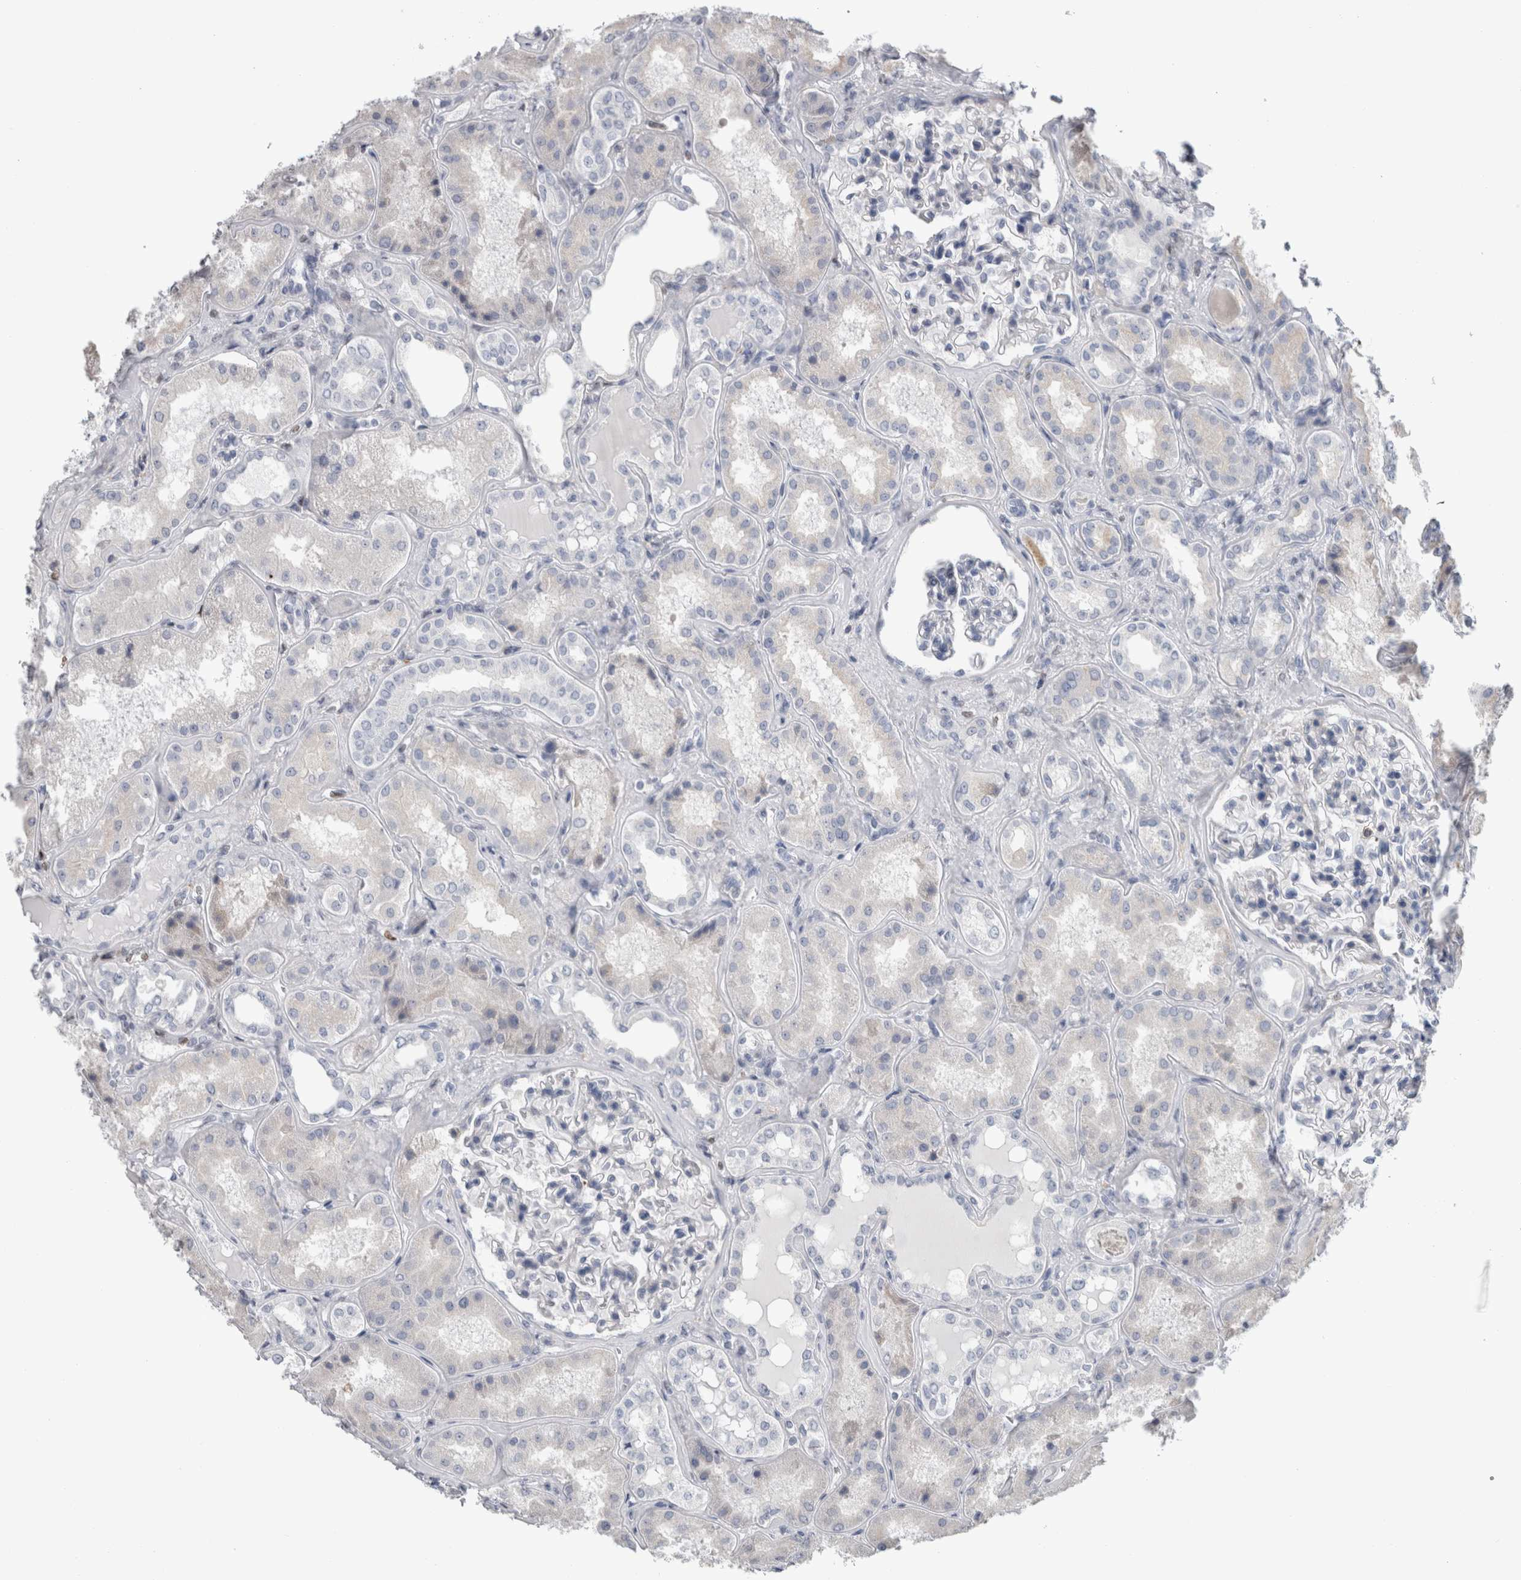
{"staining": {"intensity": "negative", "quantity": "none", "location": "none"}, "tissue": "kidney", "cell_type": "Cells in glomeruli", "image_type": "normal", "snomed": [{"axis": "morphology", "description": "Normal tissue, NOS"}, {"axis": "topography", "description": "Kidney"}], "caption": "Kidney was stained to show a protein in brown. There is no significant staining in cells in glomeruli. (DAB (3,3'-diaminobenzidine) IHC, high magnification).", "gene": "IL33", "patient": {"sex": "female", "age": 56}}